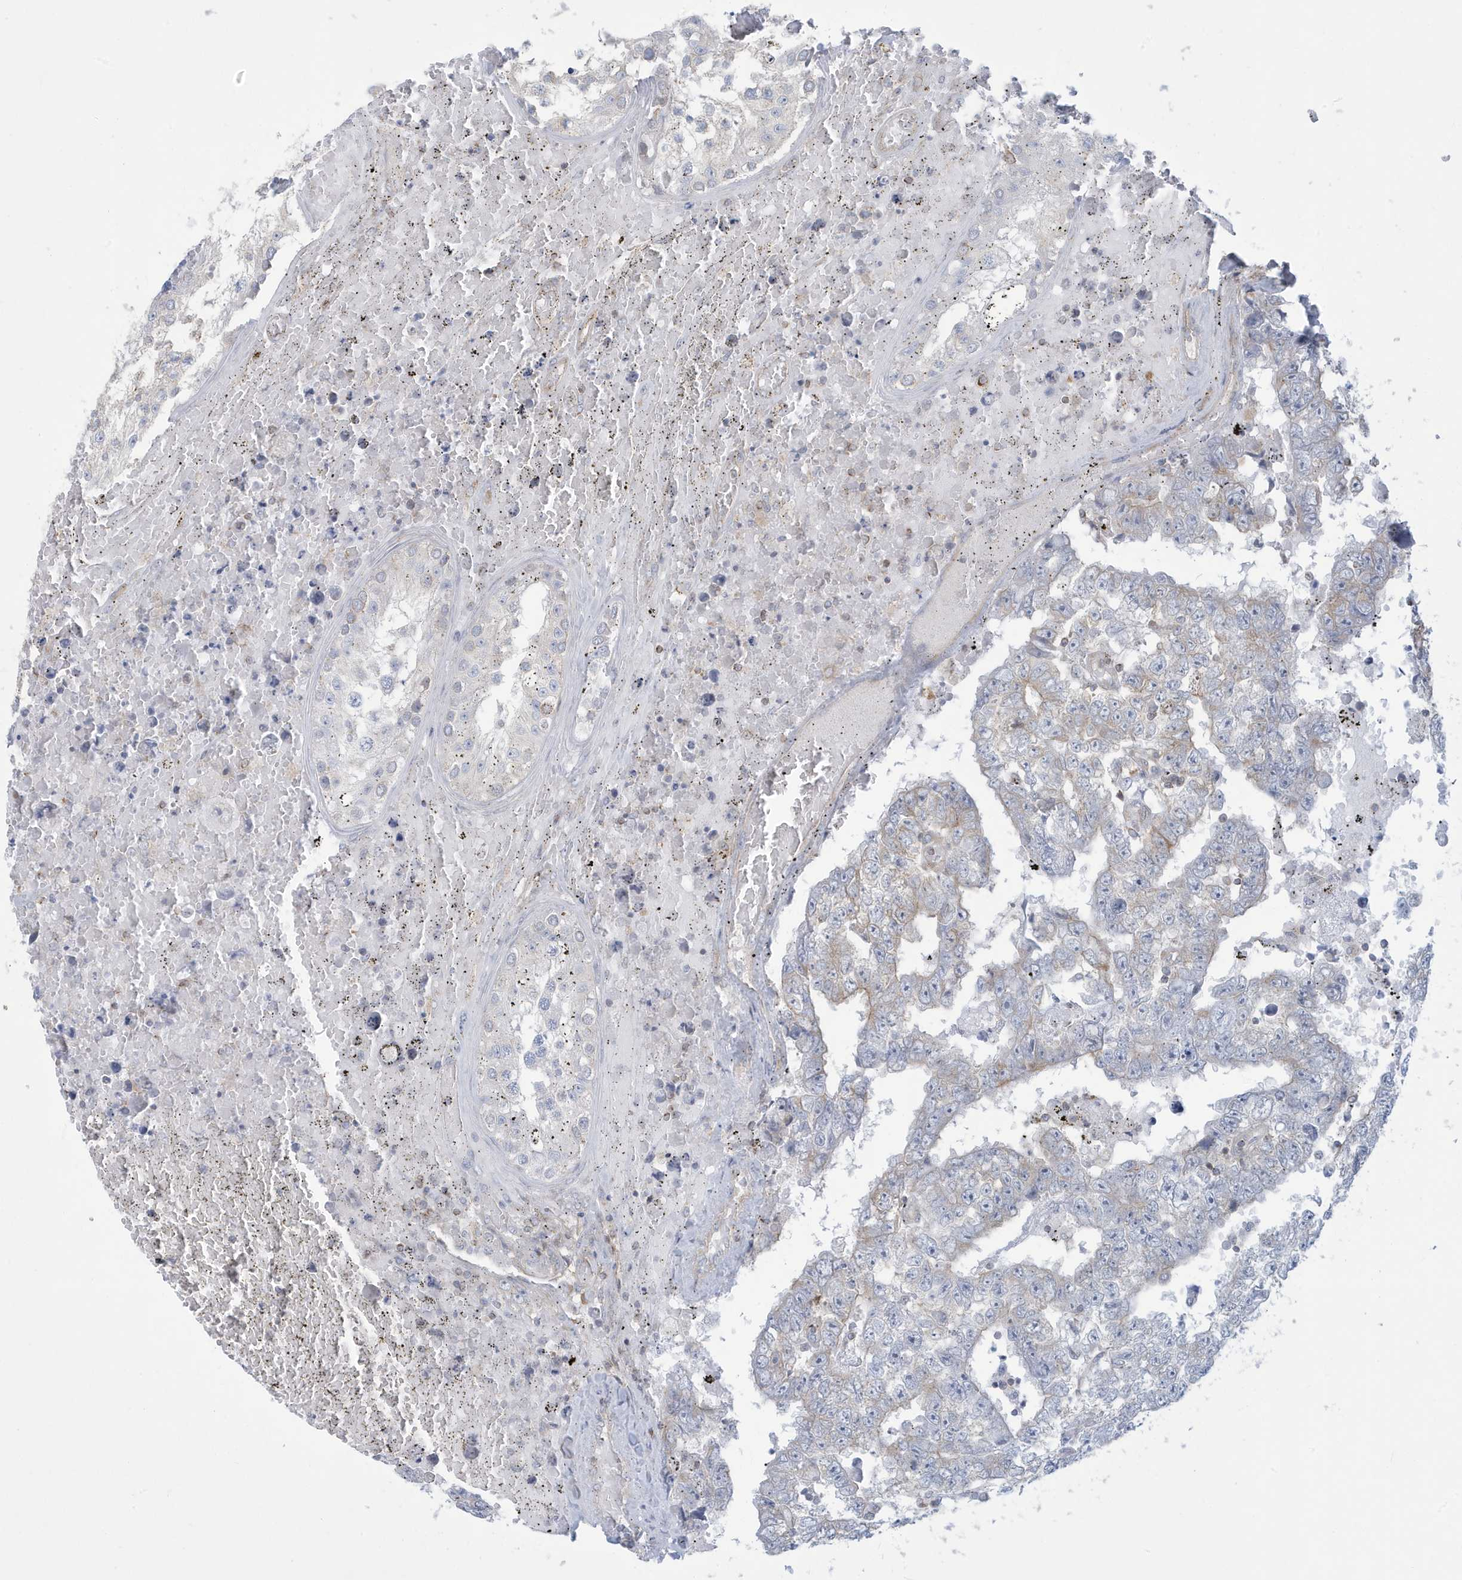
{"staining": {"intensity": "weak", "quantity": "25%-75%", "location": "cytoplasmic/membranous"}, "tissue": "testis cancer", "cell_type": "Tumor cells", "image_type": "cancer", "snomed": [{"axis": "morphology", "description": "Carcinoma, Embryonal, NOS"}, {"axis": "topography", "description": "Testis"}], "caption": "Testis embryonal carcinoma tissue exhibits weak cytoplasmic/membranous staining in about 25%-75% of tumor cells, visualized by immunohistochemistry.", "gene": "SLAMF9", "patient": {"sex": "male", "age": 25}}